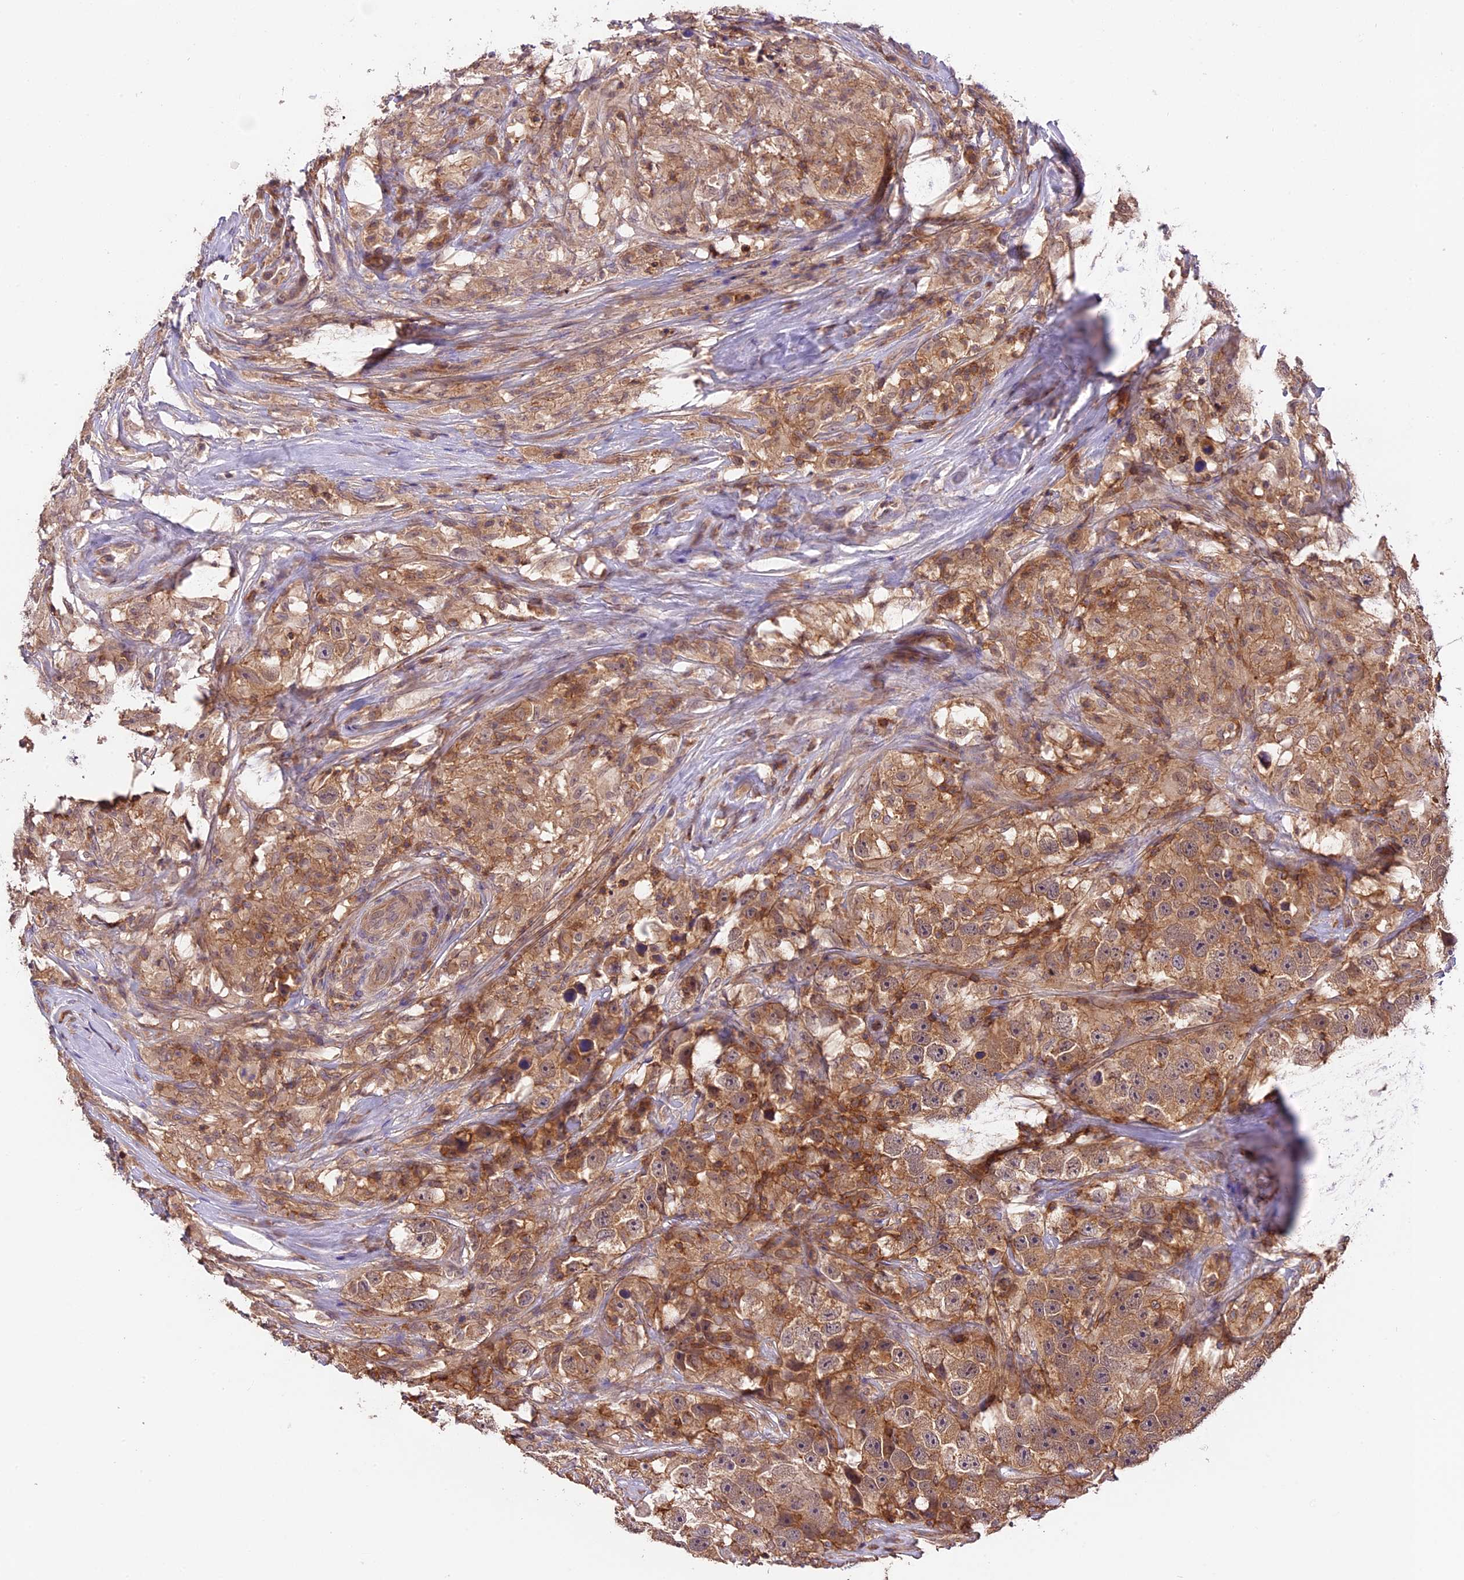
{"staining": {"intensity": "moderate", "quantity": ">75%", "location": "cytoplasmic/membranous"}, "tissue": "testis cancer", "cell_type": "Tumor cells", "image_type": "cancer", "snomed": [{"axis": "morphology", "description": "Seminoma, NOS"}, {"axis": "topography", "description": "Testis"}], "caption": "Immunohistochemistry micrograph of testis cancer stained for a protein (brown), which shows medium levels of moderate cytoplasmic/membranous staining in approximately >75% of tumor cells.", "gene": "SKIDA1", "patient": {"sex": "male", "age": 49}}